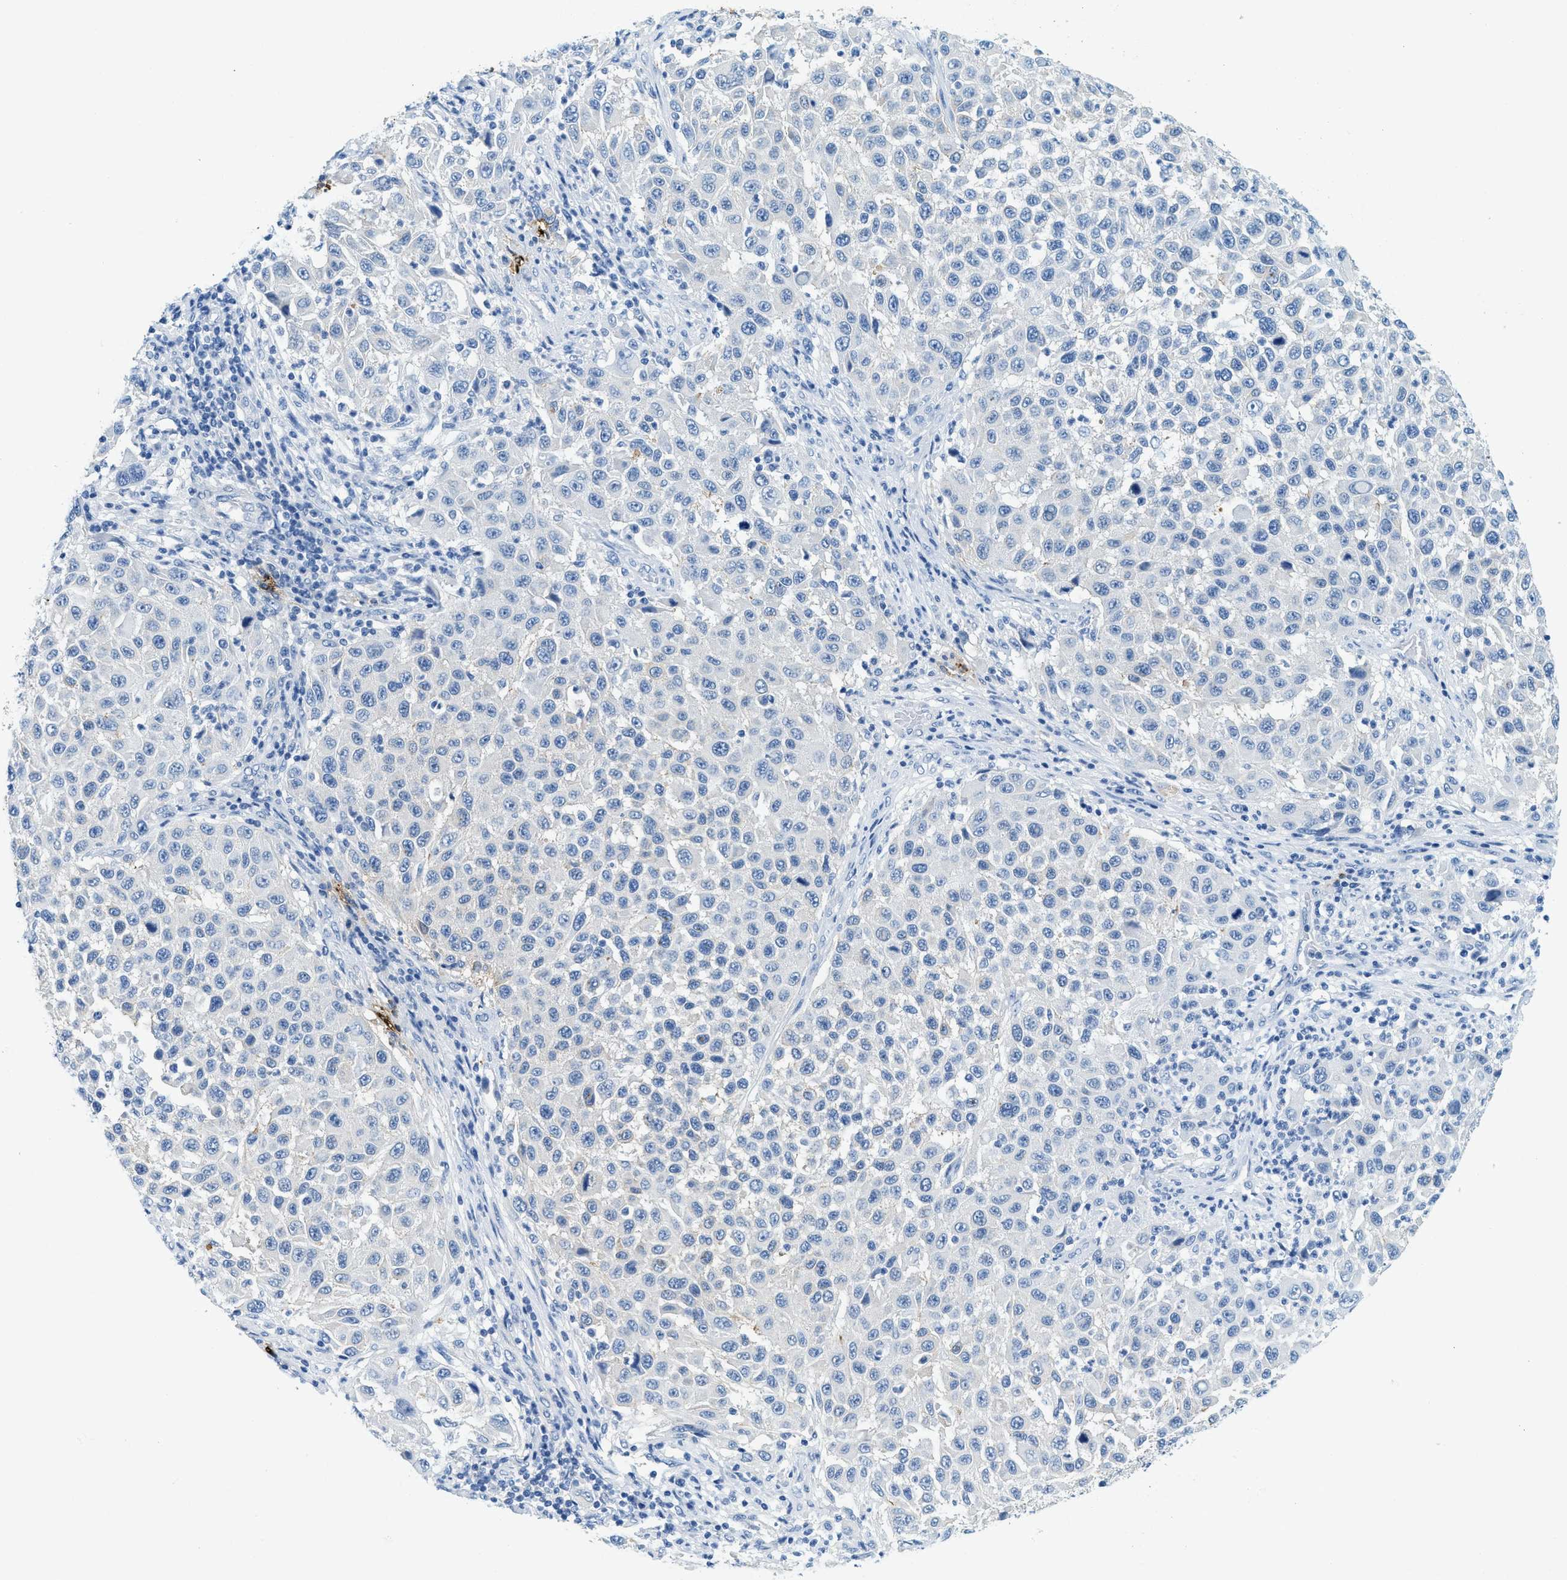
{"staining": {"intensity": "negative", "quantity": "none", "location": "none"}, "tissue": "melanoma", "cell_type": "Tumor cells", "image_type": "cancer", "snomed": [{"axis": "morphology", "description": "Malignant melanoma, Metastatic site"}, {"axis": "topography", "description": "Lymph node"}], "caption": "Photomicrograph shows no significant protein expression in tumor cells of malignant melanoma (metastatic site).", "gene": "TPSAB1", "patient": {"sex": "male", "age": 61}}